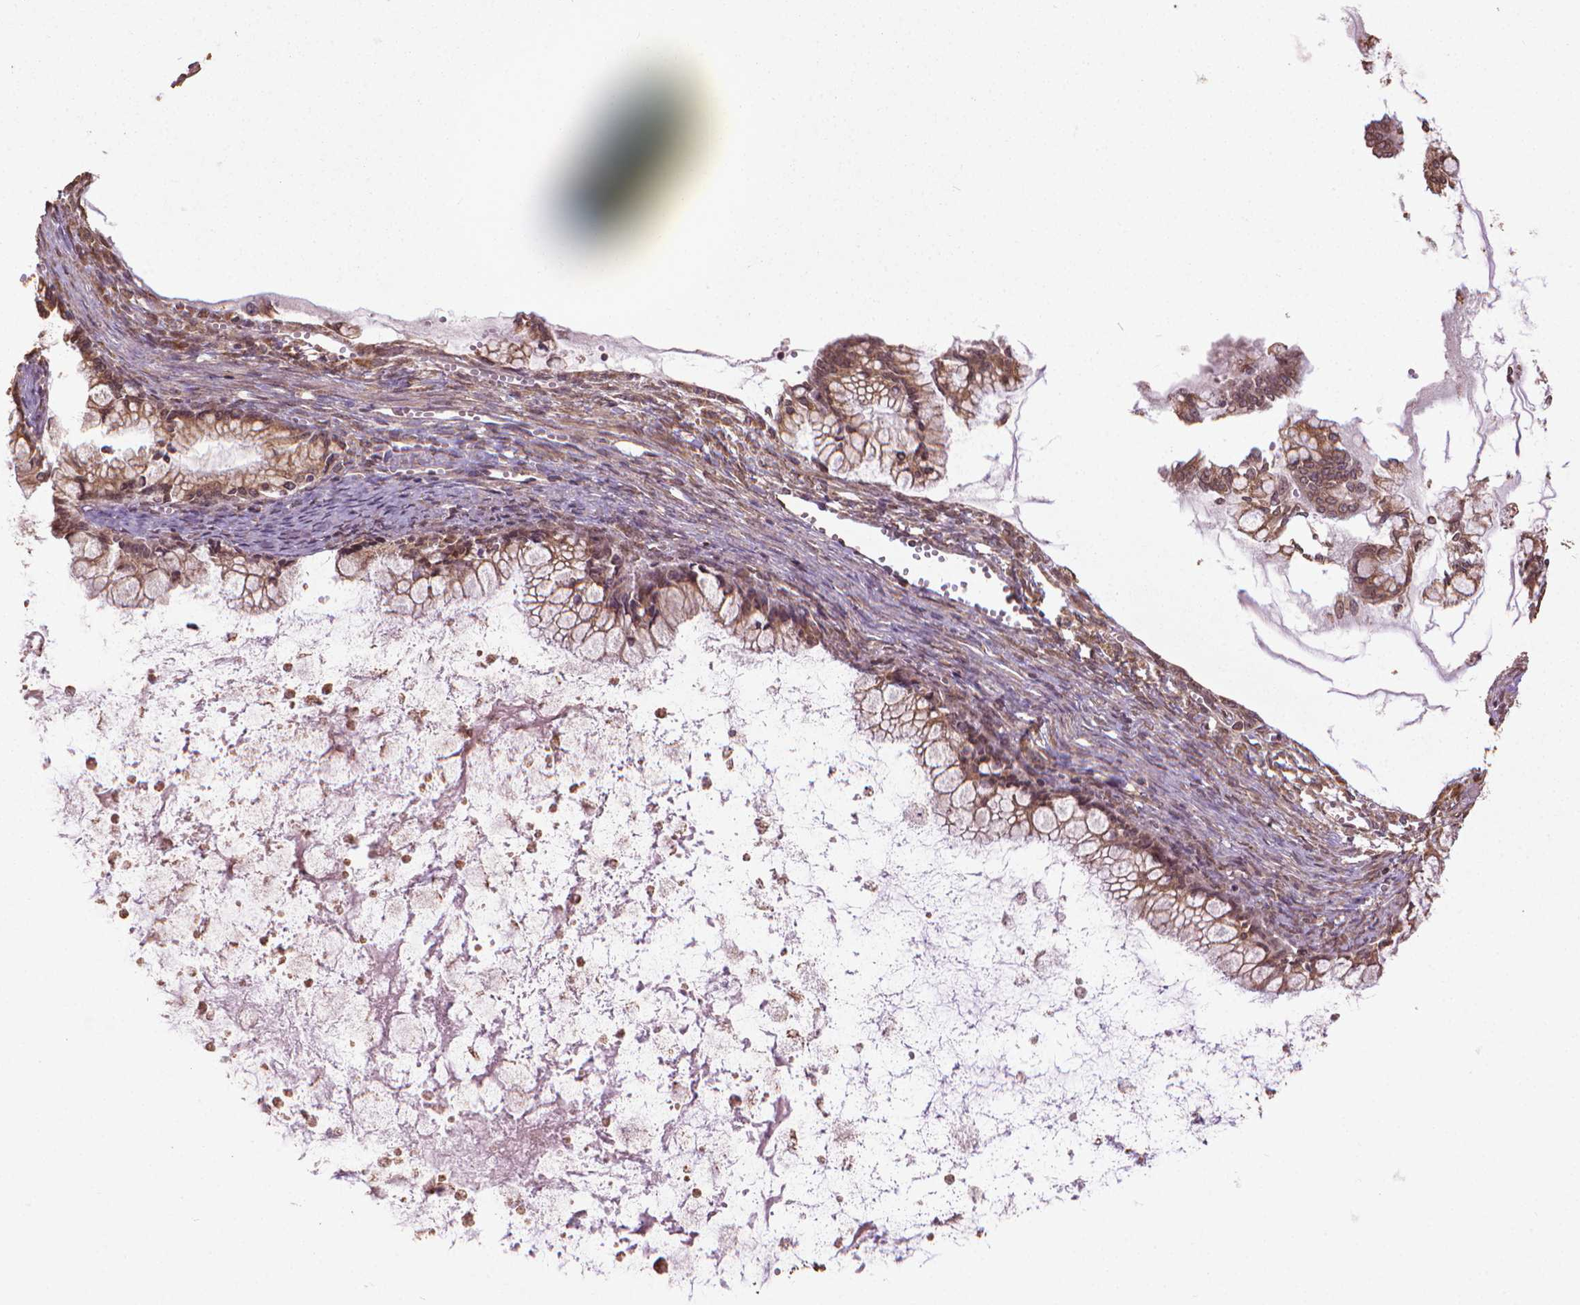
{"staining": {"intensity": "moderate", "quantity": ">75%", "location": "cytoplasmic/membranous"}, "tissue": "ovarian cancer", "cell_type": "Tumor cells", "image_type": "cancer", "snomed": [{"axis": "morphology", "description": "Cystadenocarcinoma, mucinous, NOS"}, {"axis": "topography", "description": "Ovary"}], "caption": "High-power microscopy captured an immunohistochemistry (IHC) histopathology image of ovarian cancer (mucinous cystadenocarcinoma), revealing moderate cytoplasmic/membranous positivity in about >75% of tumor cells. The protein is shown in brown color, while the nuclei are stained blue.", "gene": "GAS1", "patient": {"sex": "female", "age": 67}}